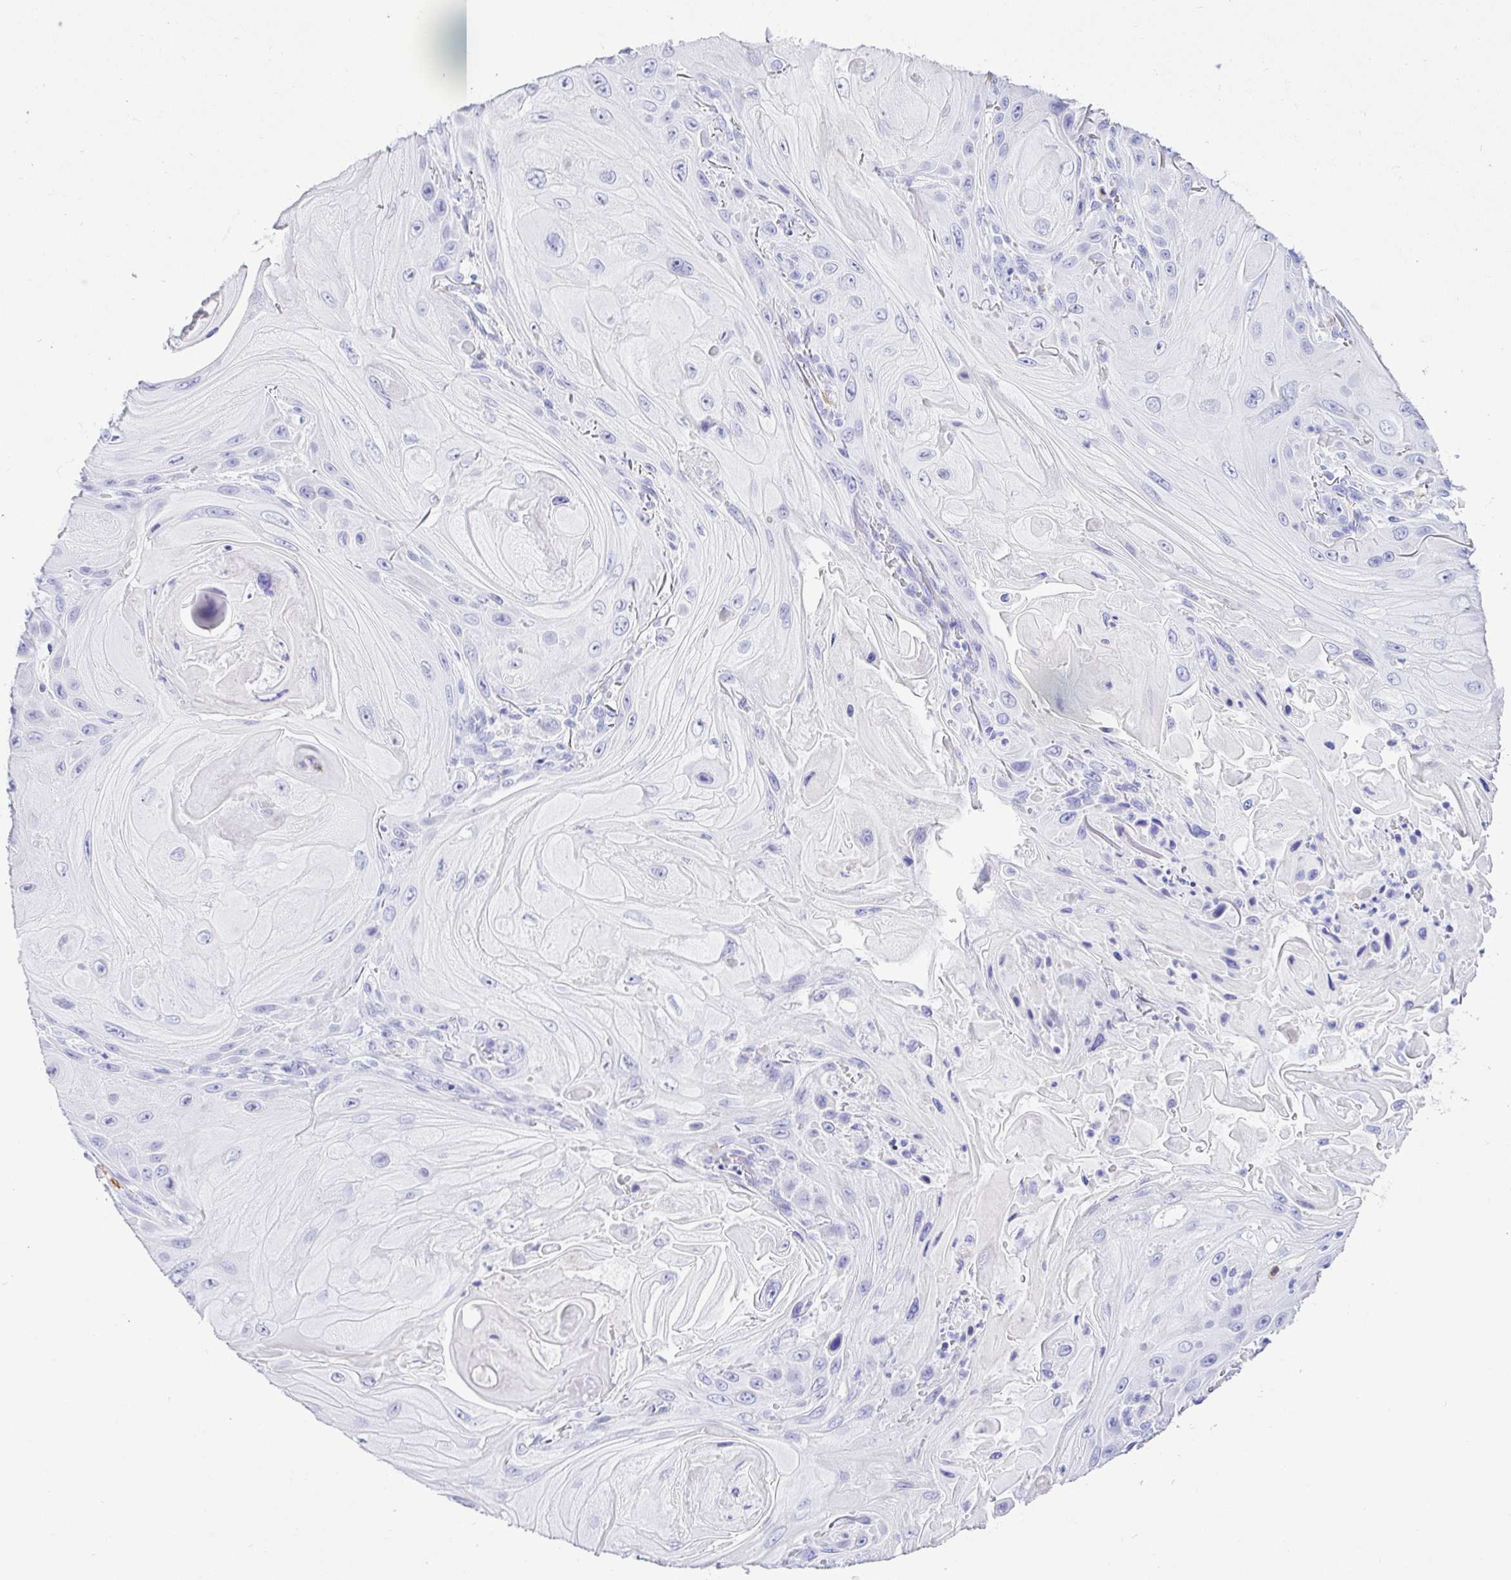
{"staining": {"intensity": "negative", "quantity": "none", "location": "none"}, "tissue": "skin cancer", "cell_type": "Tumor cells", "image_type": "cancer", "snomed": [{"axis": "morphology", "description": "Squamous cell carcinoma, NOS"}, {"axis": "topography", "description": "Skin"}], "caption": "A photomicrograph of skin cancer stained for a protein exhibits no brown staining in tumor cells. (DAB (3,3'-diaminobenzidine) immunohistochemistry (IHC) with hematoxylin counter stain).", "gene": "CD5", "patient": {"sex": "female", "age": 94}}